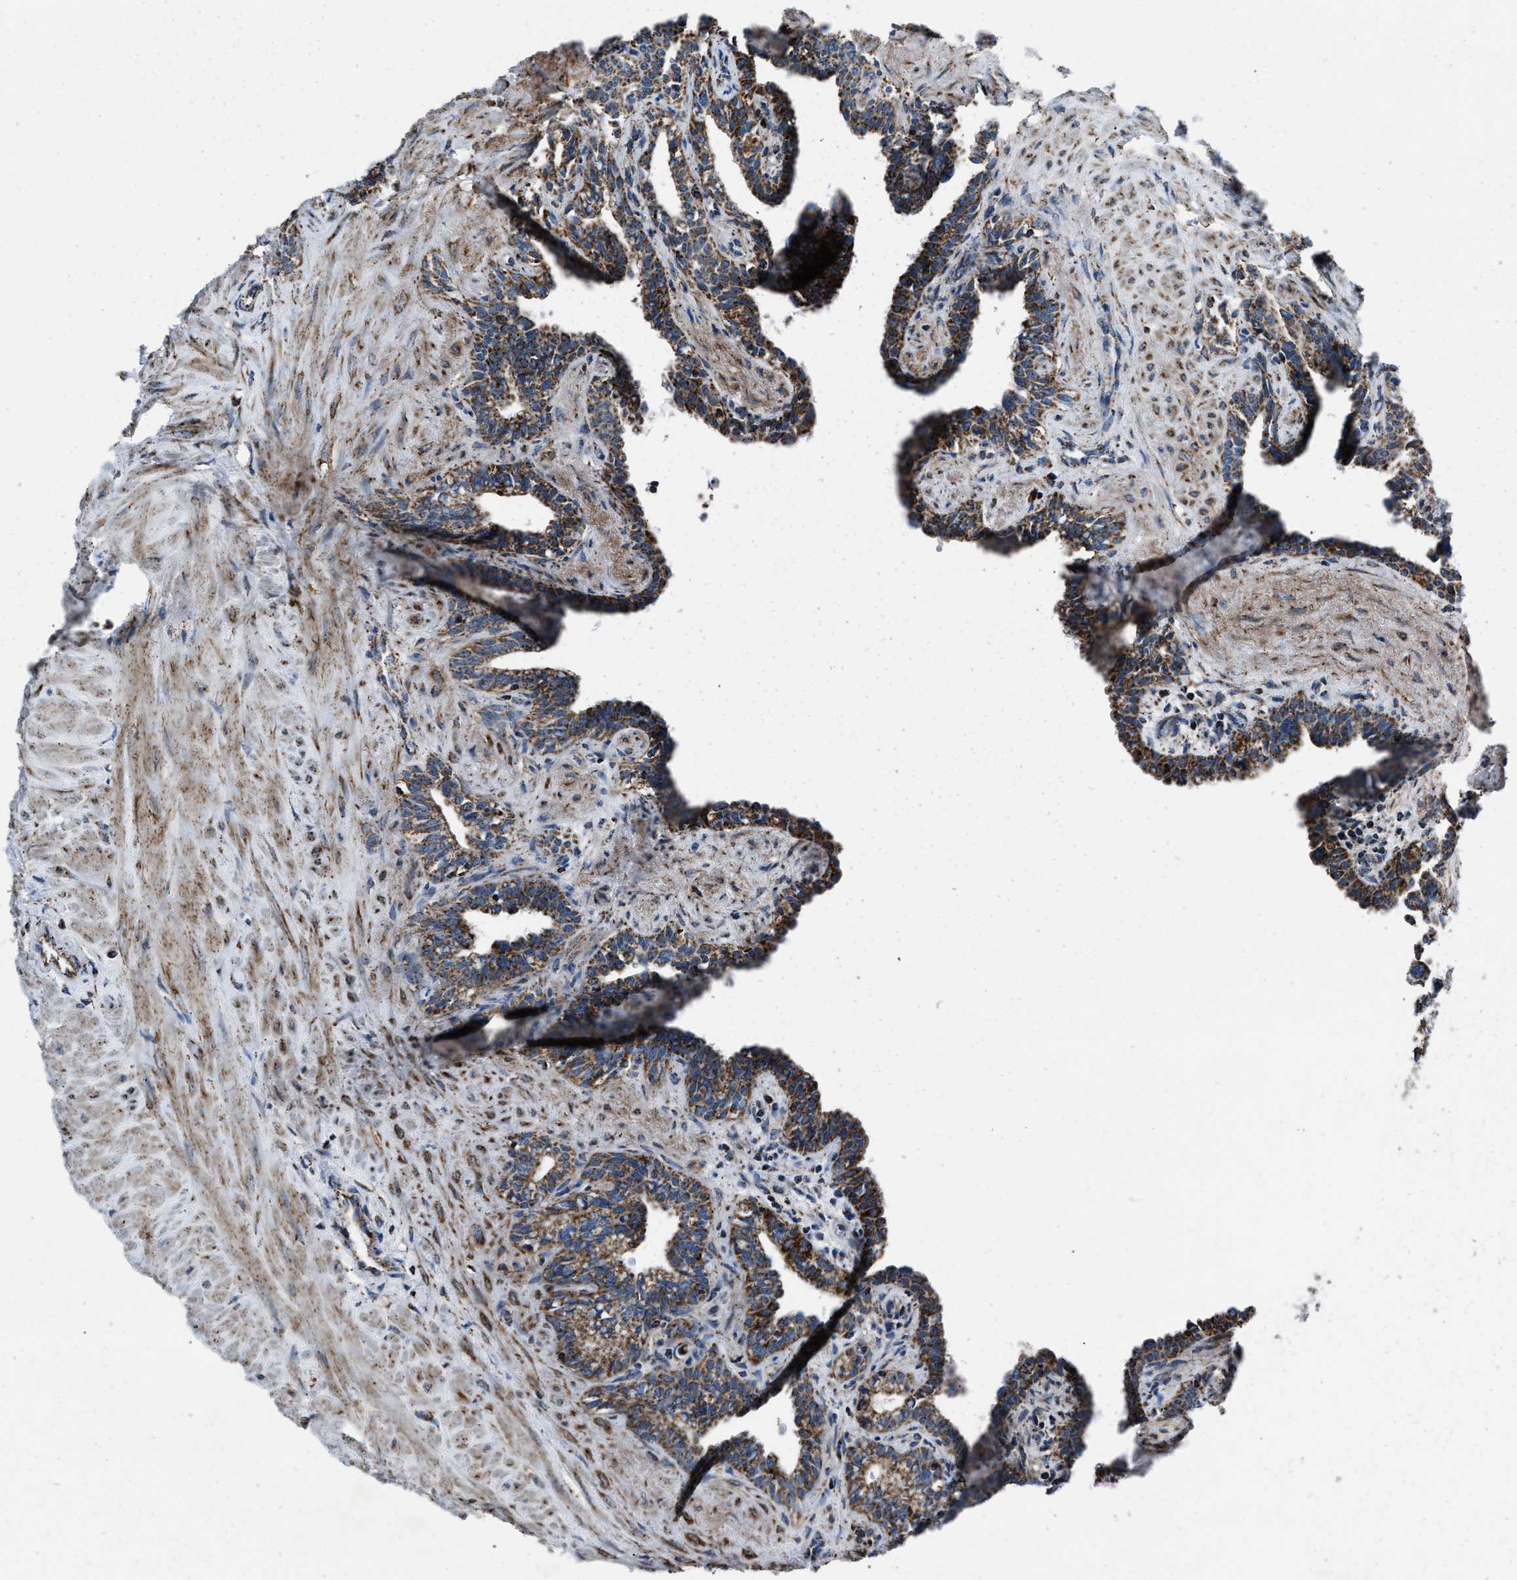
{"staining": {"intensity": "strong", "quantity": ">75%", "location": "cytoplasmic/membranous"}, "tissue": "seminal vesicle", "cell_type": "Glandular cells", "image_type": "normal", "snomed": [{"axis": "morphology", "description": "Normal tissue, NOS"}, {"axis": "morphology", "description": "Adenocarcinoma, High grade"}, {"axis": "topography", "description": "Prostate"}, {"axis": "topography", "description": "Seminal veicle"}], "caption": "A high amount of strong cytoplasmic/membranous staining is present in about >75% of glandular cells in benign seminal vesicle. Immunohistochemistry (ihc) stains the protein of interest in brown and the nuclei are stained blue.", "gene": "NSD3", "patient": {"sex": "male", "age": 55}}